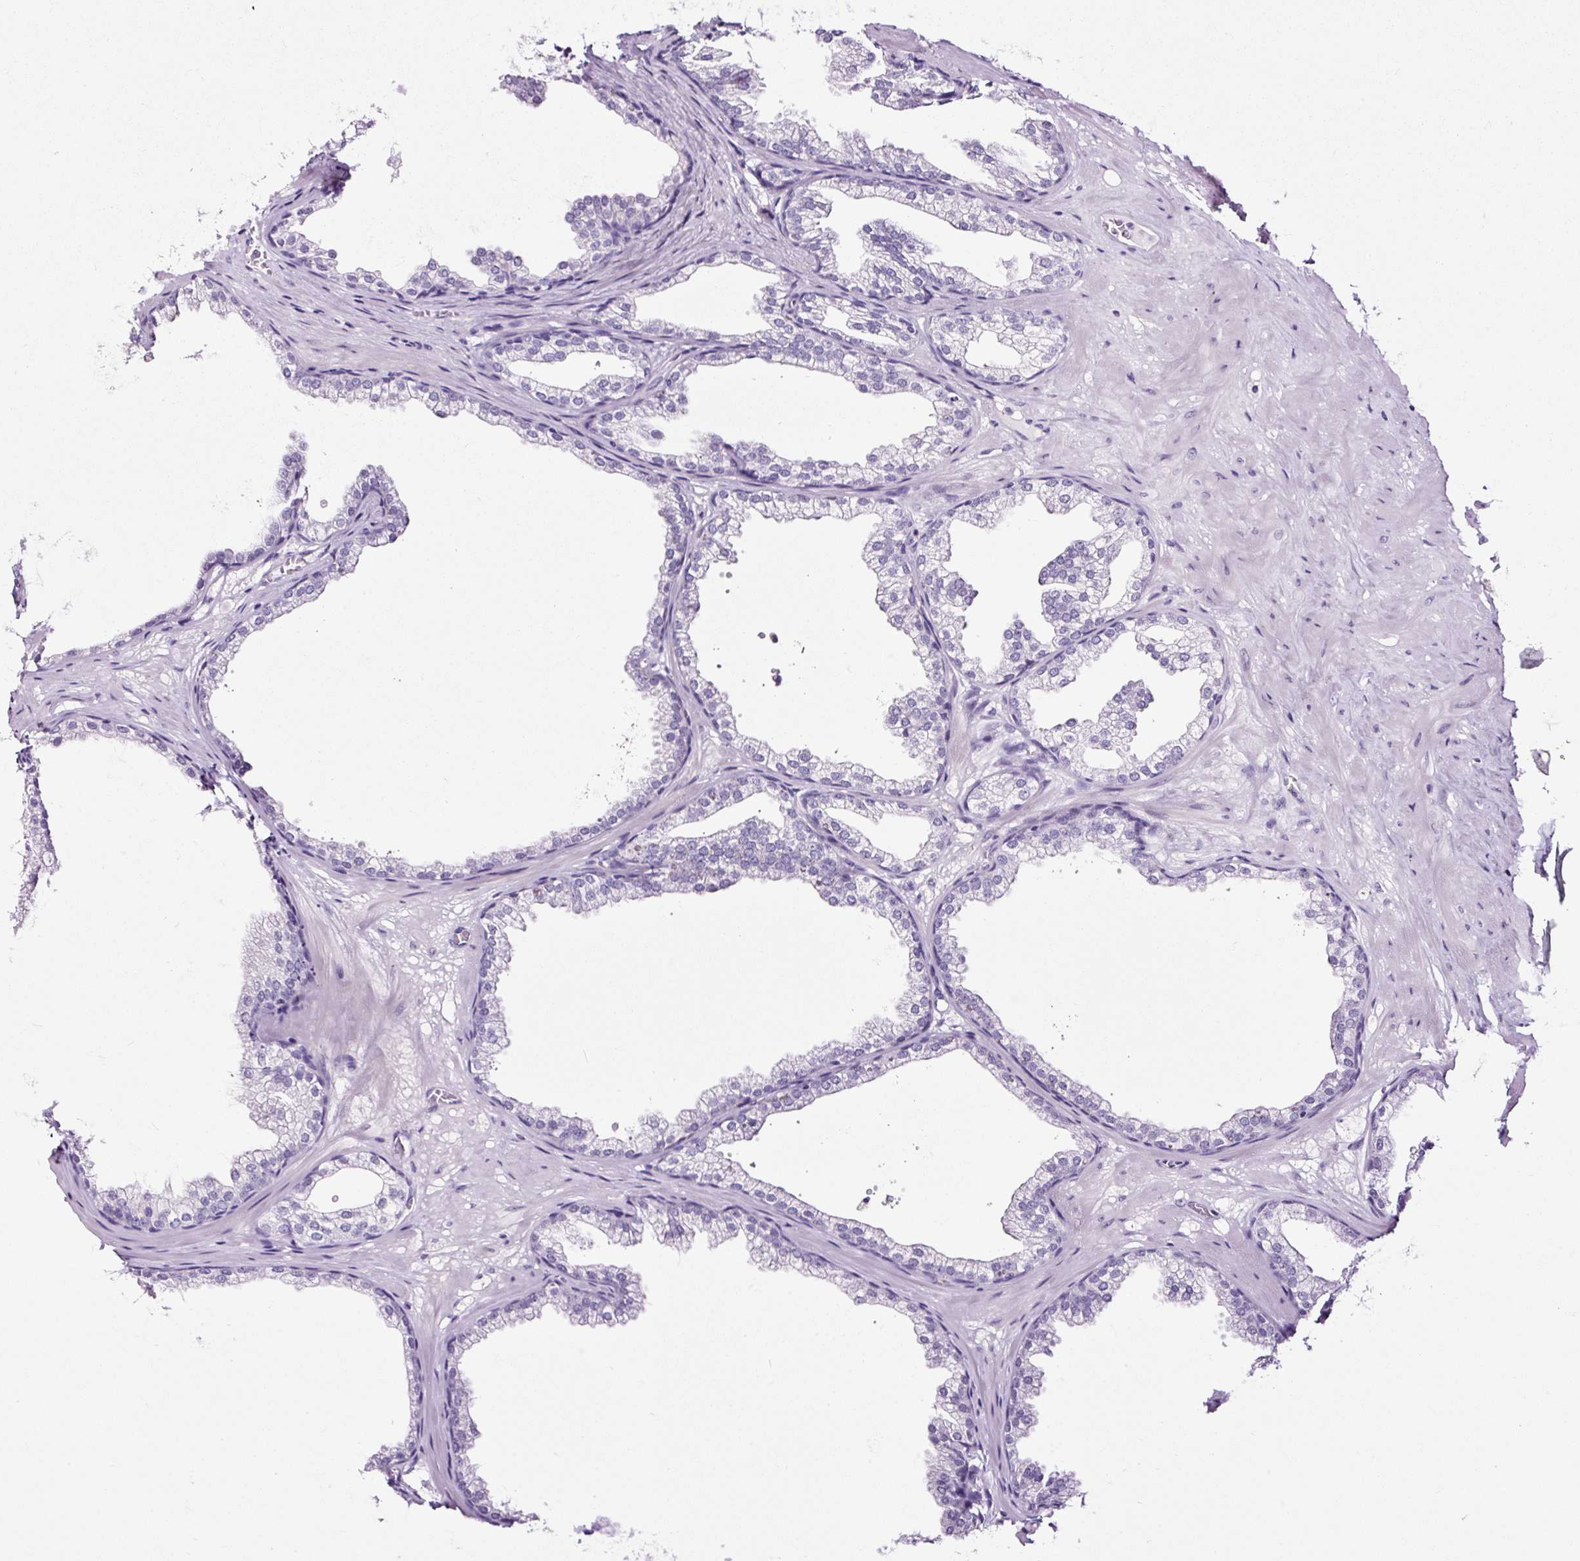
{"staining": {"intensity": "negative", "quantity": "none", "location": "none"}, "tissue": "prostate", "cell_type": "Glandular cells", "image_type": "normal", "snomed": [{"axis": "morphology", "description": "Normal tissue, NOS"}, {"axis": "topography", "description": "Prostate"}], "caption": "Immunohistochemistry photomicrograph of normal prostate: prostate stained with DAB (3,3'-diaminobenzidine) demonstrates no significant protein expression in glandular cells.", "gene": "NPHS2", "patient": {"sex": "male", "age": 37}}